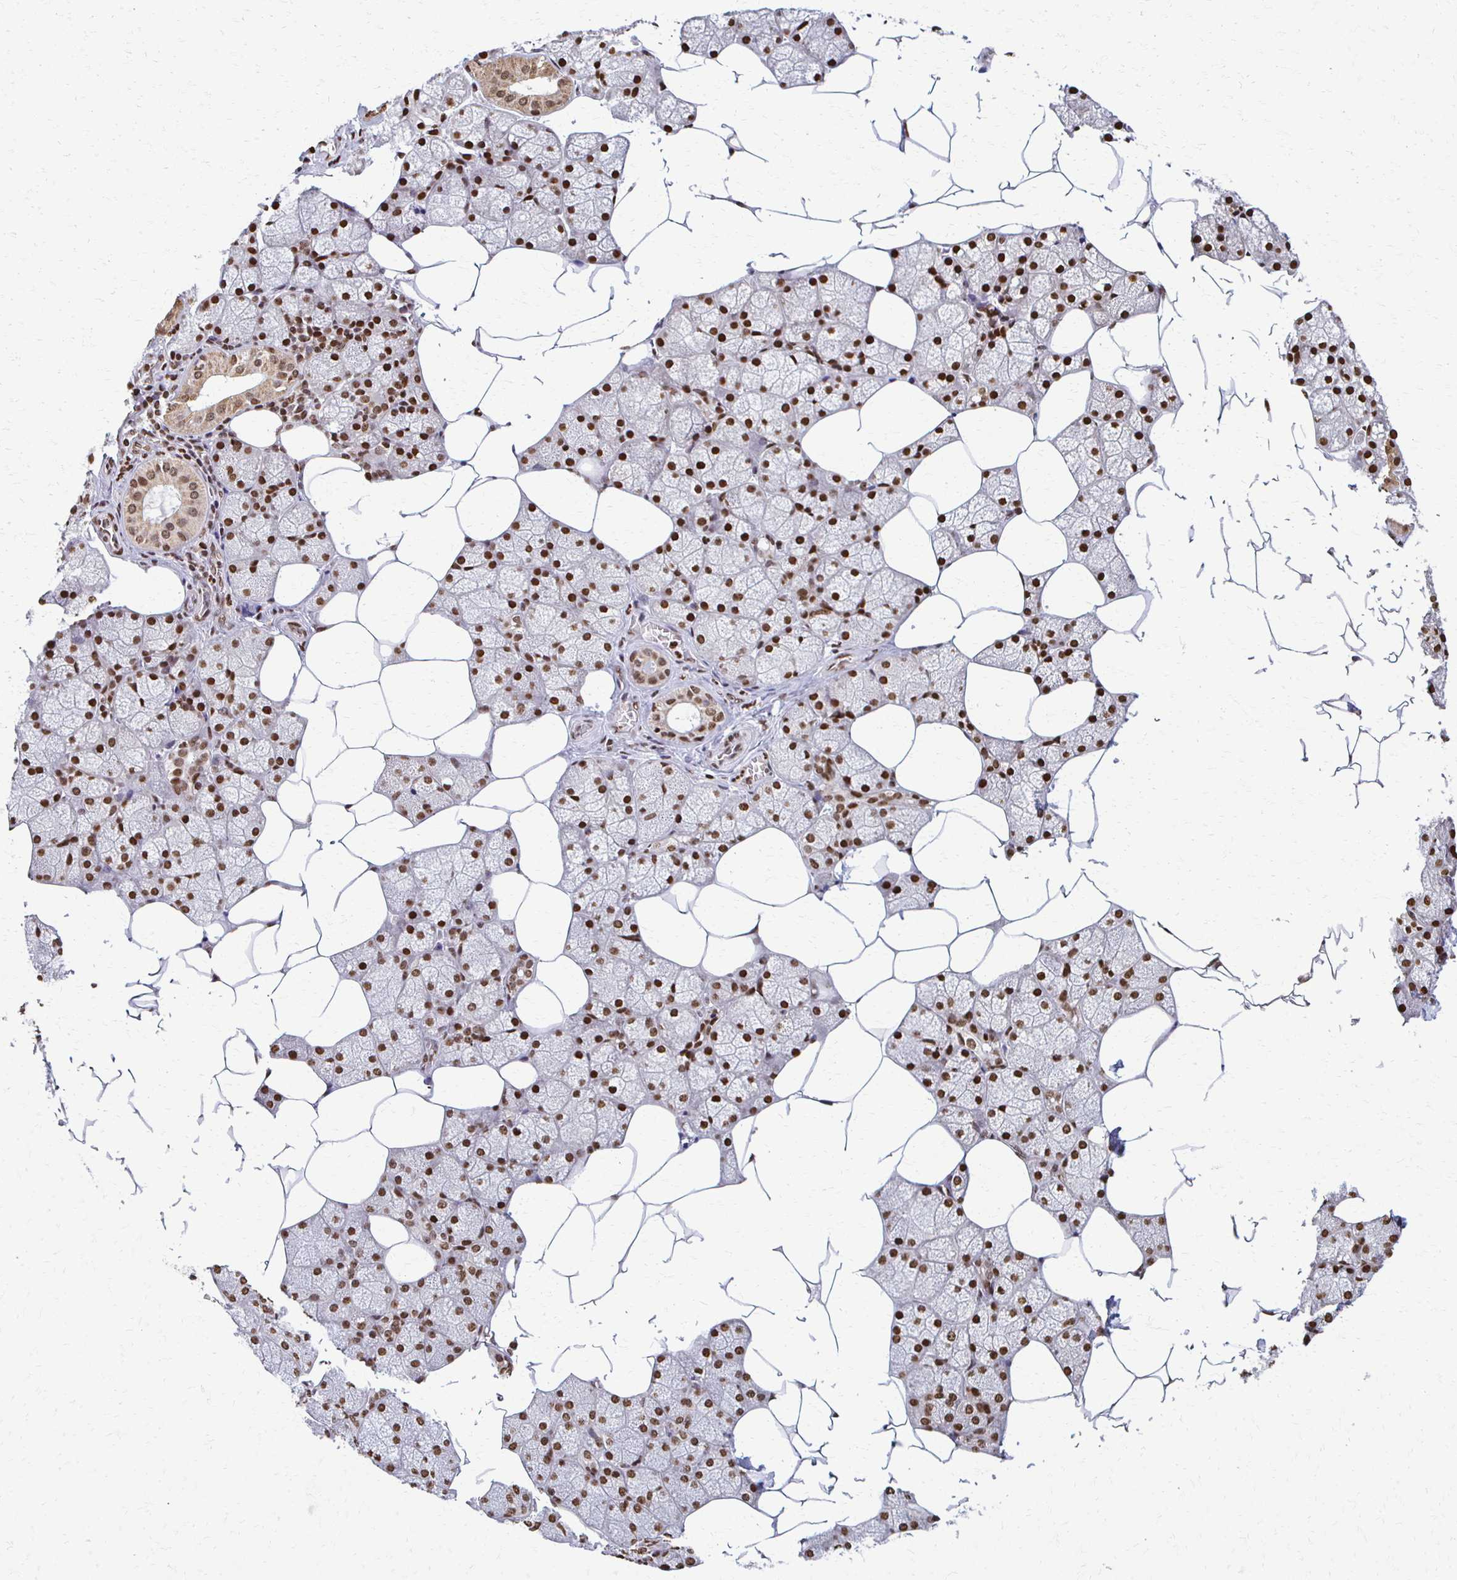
{"staining": {"intensity": "strong", "quantity": "25%-75%", "location": "nuclear"}, "tissue": "salivary gland", "cell_type": "Glandular cells", "image_type": "normal", "snomed": [{"axis": "morphology", "description": "Normal tissue, NOS"}, {"axis": "topography", "description": "Salivary gland"}], "caption": "The histopathology image displays a brown stain indicating the presence of a protein in the nuclear of glandular cells in salivary gland. The protein is stained brown, and the nuclei are stained in blue (DAB (3,3'-diaminobenzidine) IHC with brightfield microscopy, high magnification).", "gene": "HOXA9", "patient": {"sex": "female", "age": 43}}